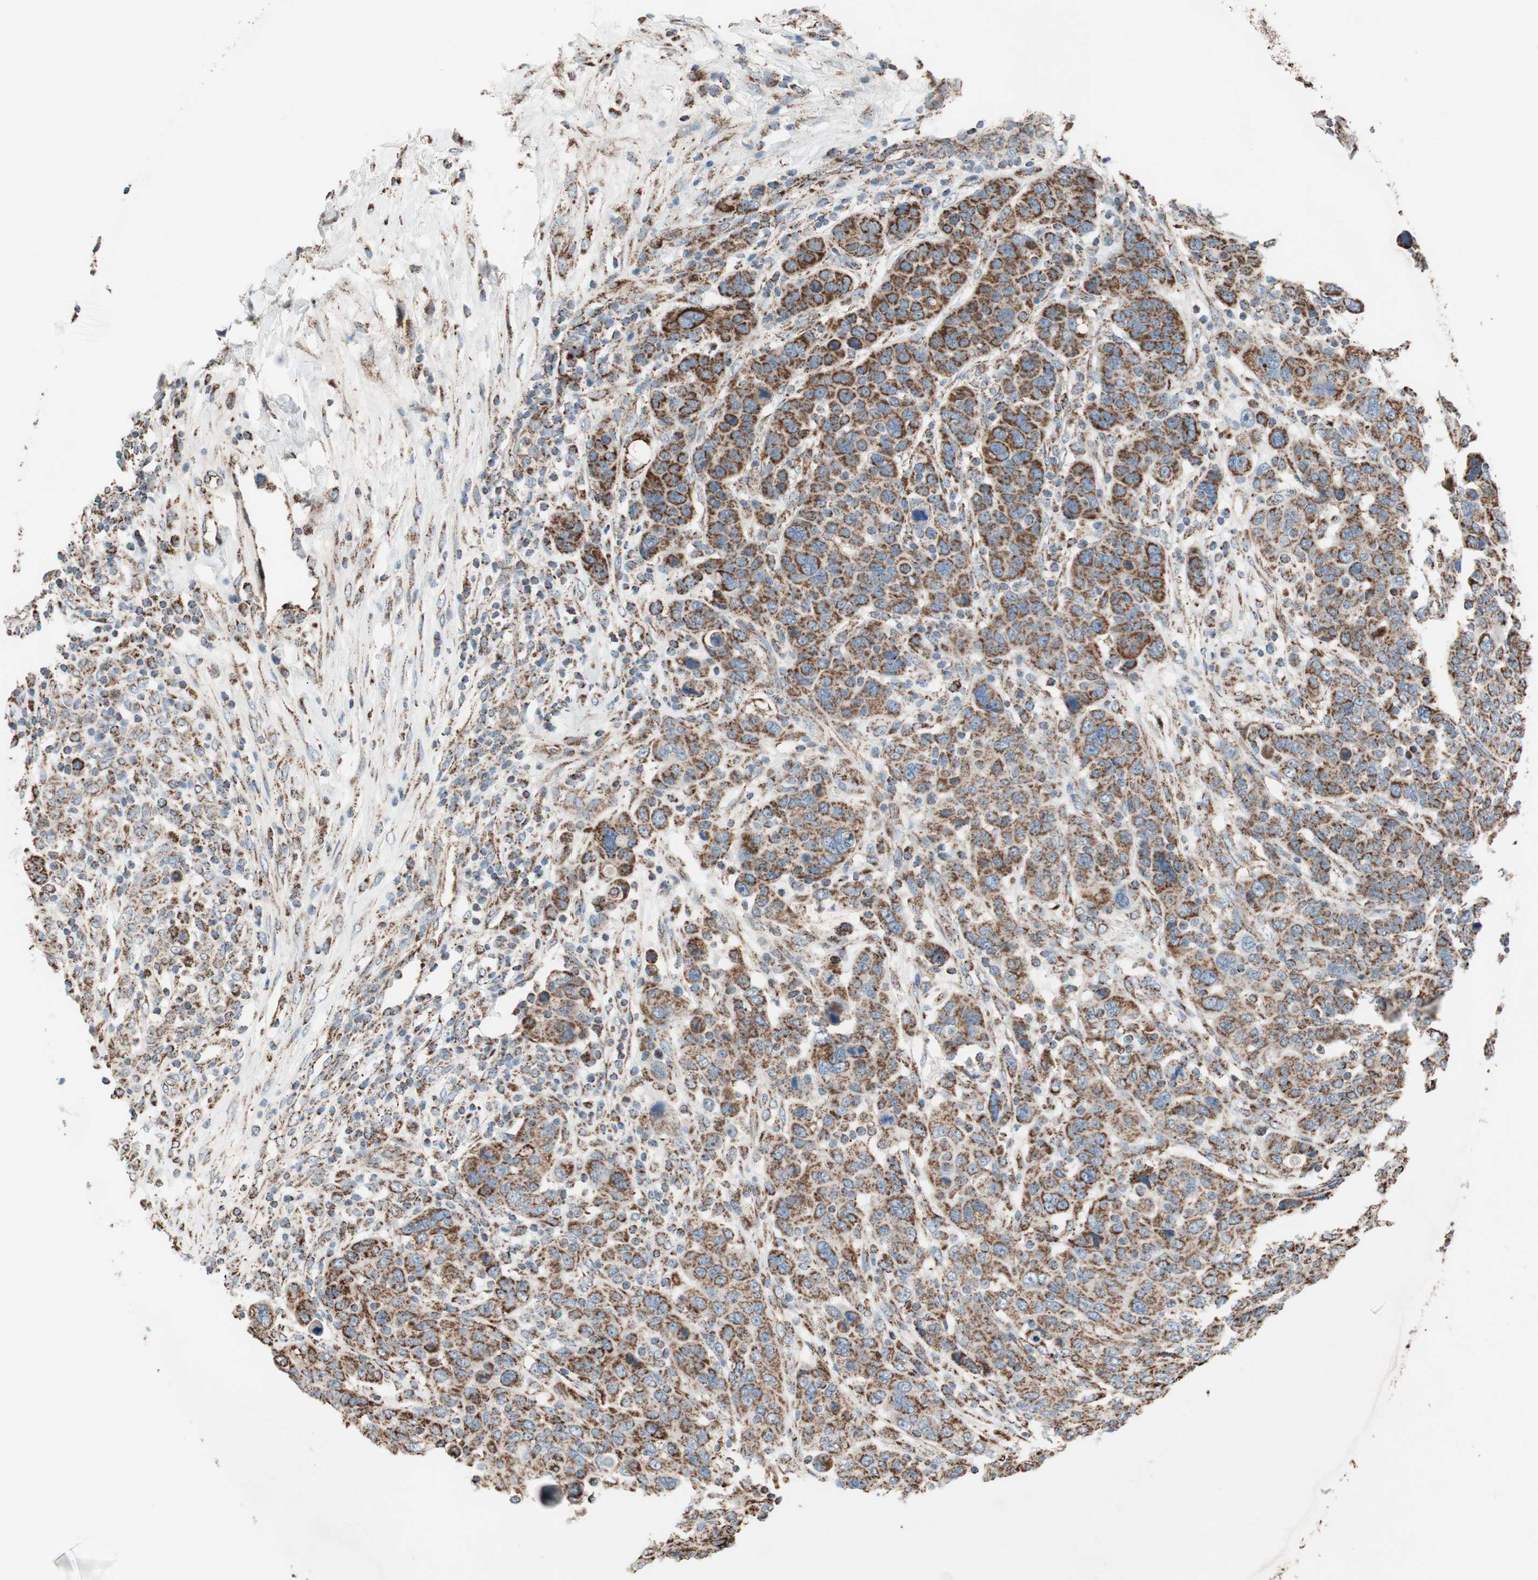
{"staining": {"intensity": "strong", "quantity": ">75%", "location": "cytoplasmic/membranous"}, "tissue": "breast cancer", "cell_type": "Tumor cells", "image_type": "cancer", "snomed": [{"axis": "morphology", "description": "Duct carcinoma"}, {"axis": "topography", "description": "Breast"}], "caption": "Approximately >75% of tumor cells in infiltrating ductal carcinoma (breast) display strong cytoplasmic/membranous protein expression as visualized by brown immunohistochemical staining.", "gene": "PCSK4", "patient": {"sex": "female", "age": 37}}